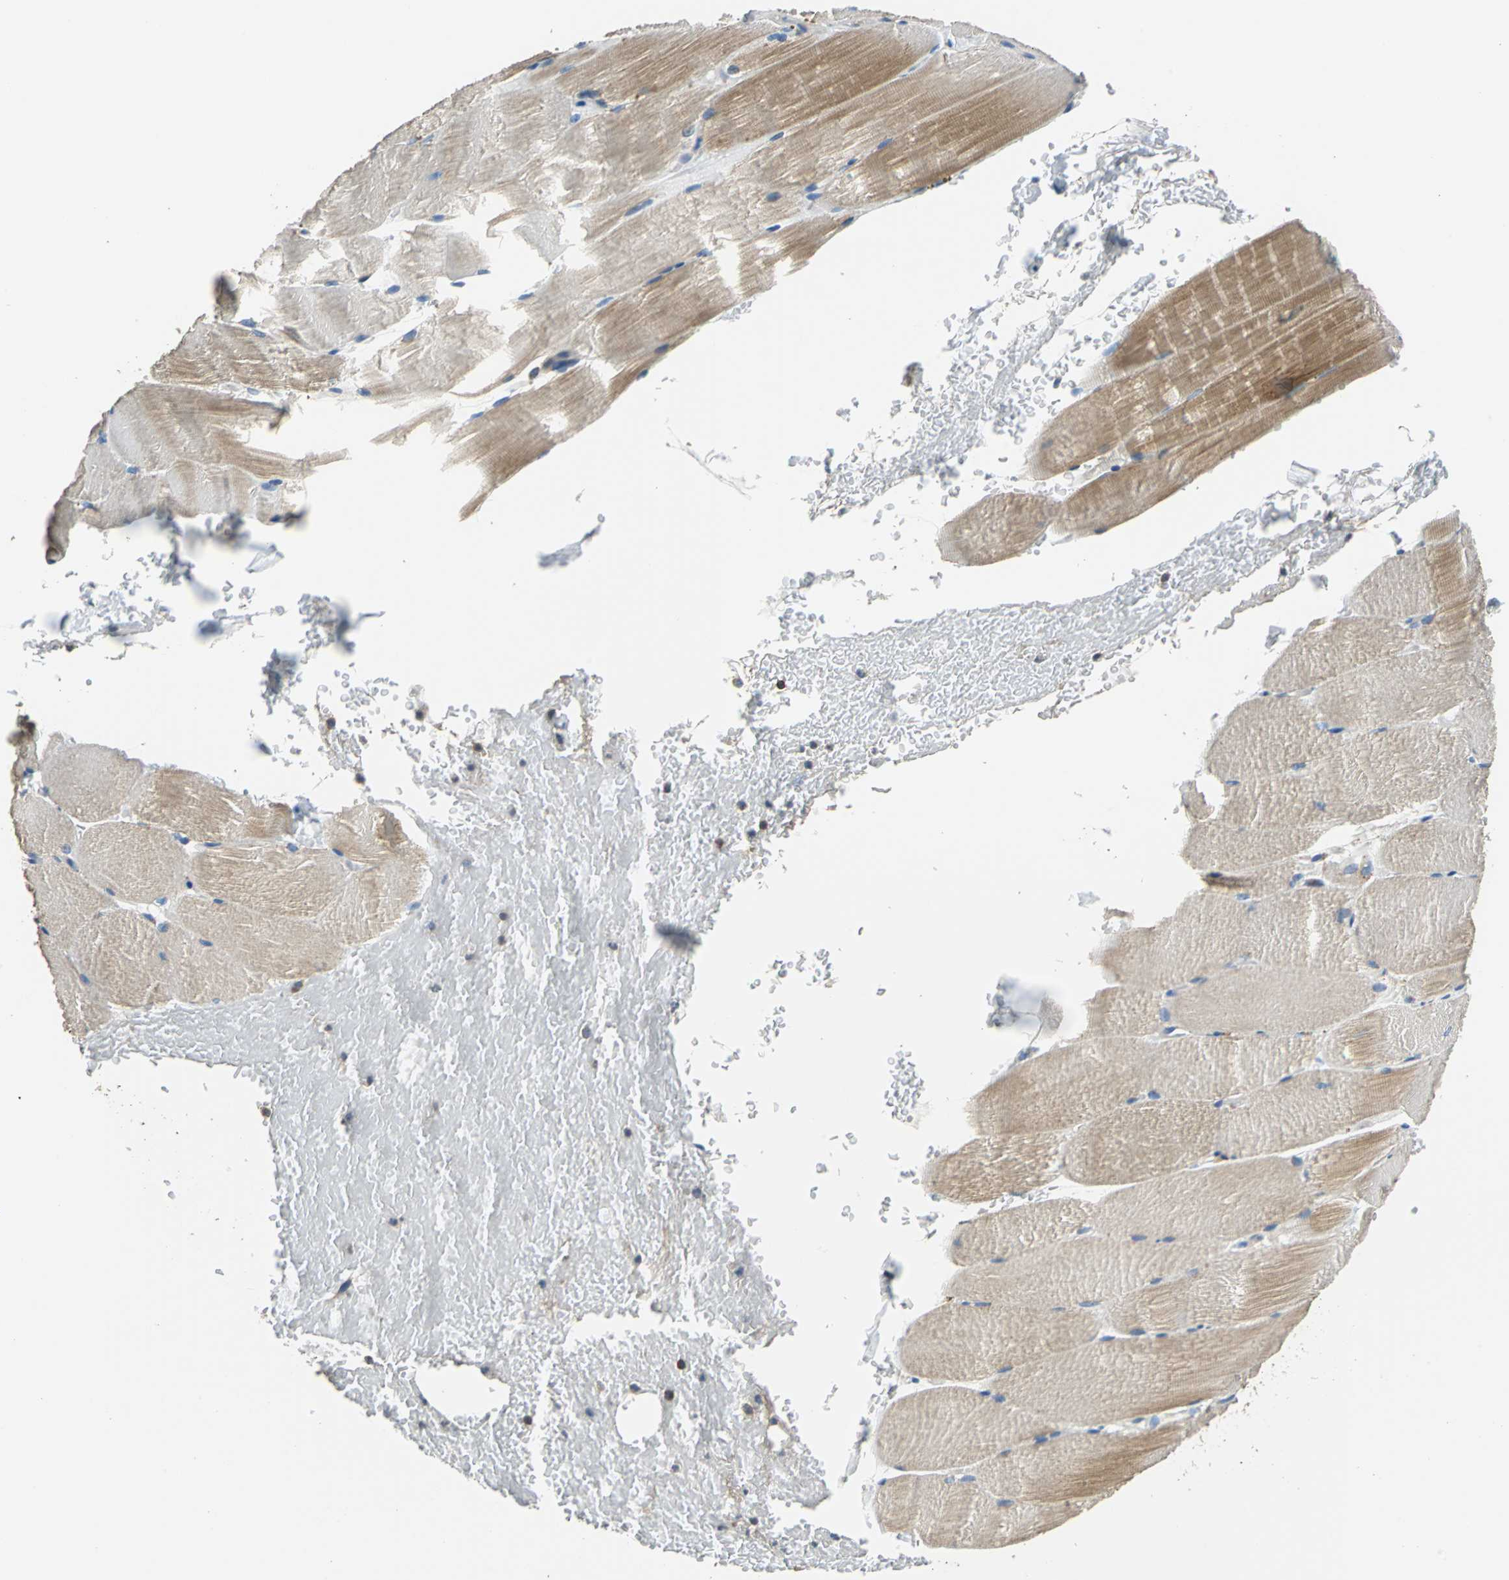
{"staining": {"intensity": "moderate", "quantity": "25%-75%", "location": "cytoplasmic/membranous"}, "tissue": "skeletal muscle", "cell_type": "Myocytes", "image_type": "normal", "snomed": [{"axis": "morphology", "description": "Normal tissue, NOS"}, {"axis": "topography", "description": "Skeletal muscle"}, {"axis": "topography", "description": "Parathyroid gland"}], "caption": "Benign skeletal muscle demonstrates moderate cytoplasmic/membranous positivity in about 25%-75% of myocytes, visualized by immunohistochemistry. The protein of interest is shown in brown color, while the nuclei are stained blue.", "gene": "PRKCA", "patient": {"sex": "female", "age": 37}}